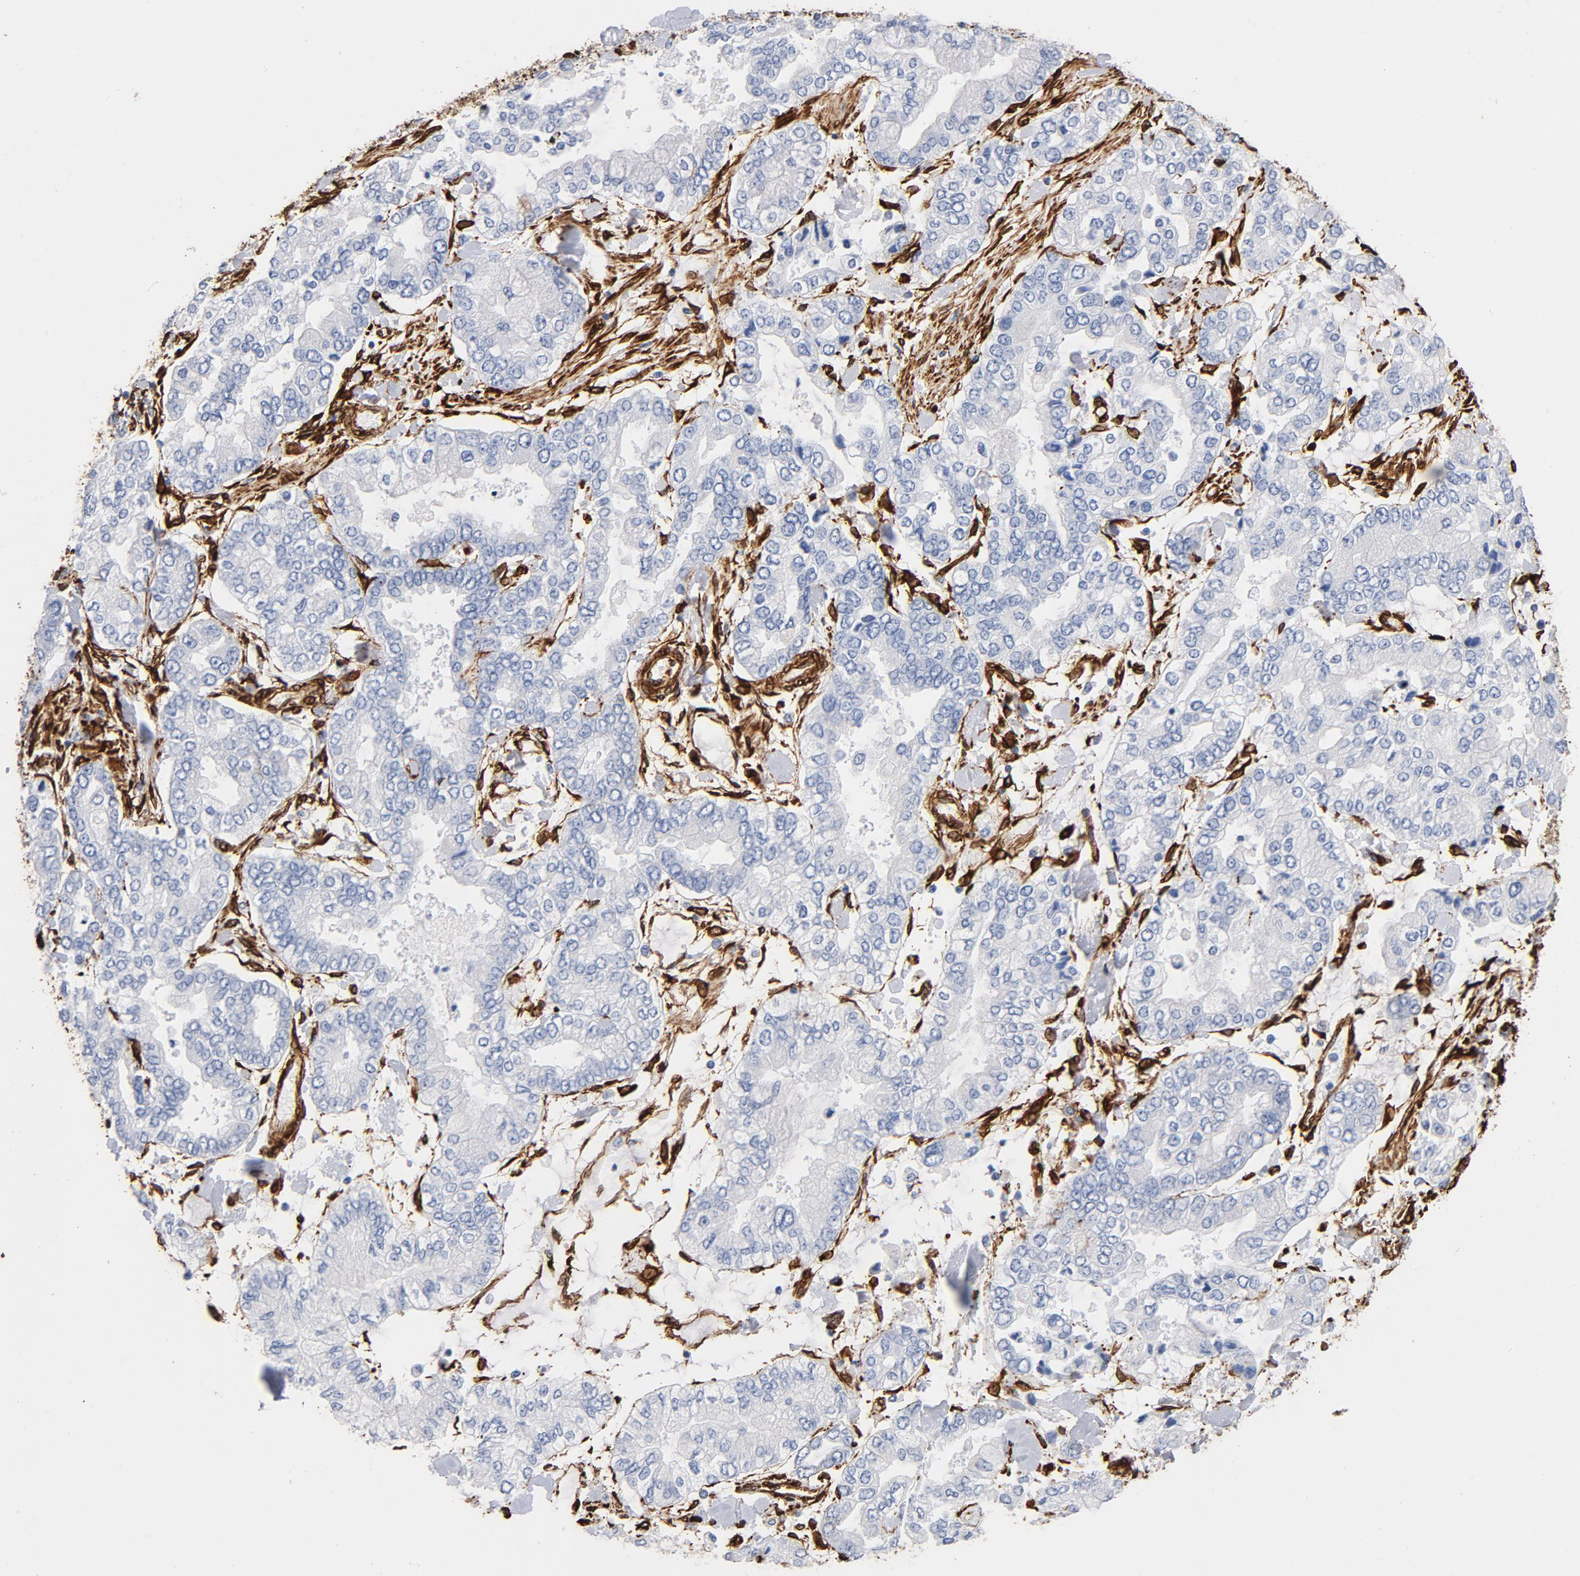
{"staining": {"intensity": "negative", "quantity": "none", "location": "none"}, "tissue": "stomach cancer", "cell_type": "Tumor cells", "image_type": "cancer", "snomed": [{"axis": "morphology", "description": "Normal tissue, NOS"}, {"axis": "morphology", "description": "Adenocarcinoma, NOS"}, {"axis": "topography", "description": "Stomach, upper"}, {"axis": "topography", "description": "Stomach"}], "caption": "Tumor cells show no significant protein positivity in stomach cancer (adenocarcinoma).", "gene": "SERPINH1", "patient": {"sex": "male", "age": 76}}